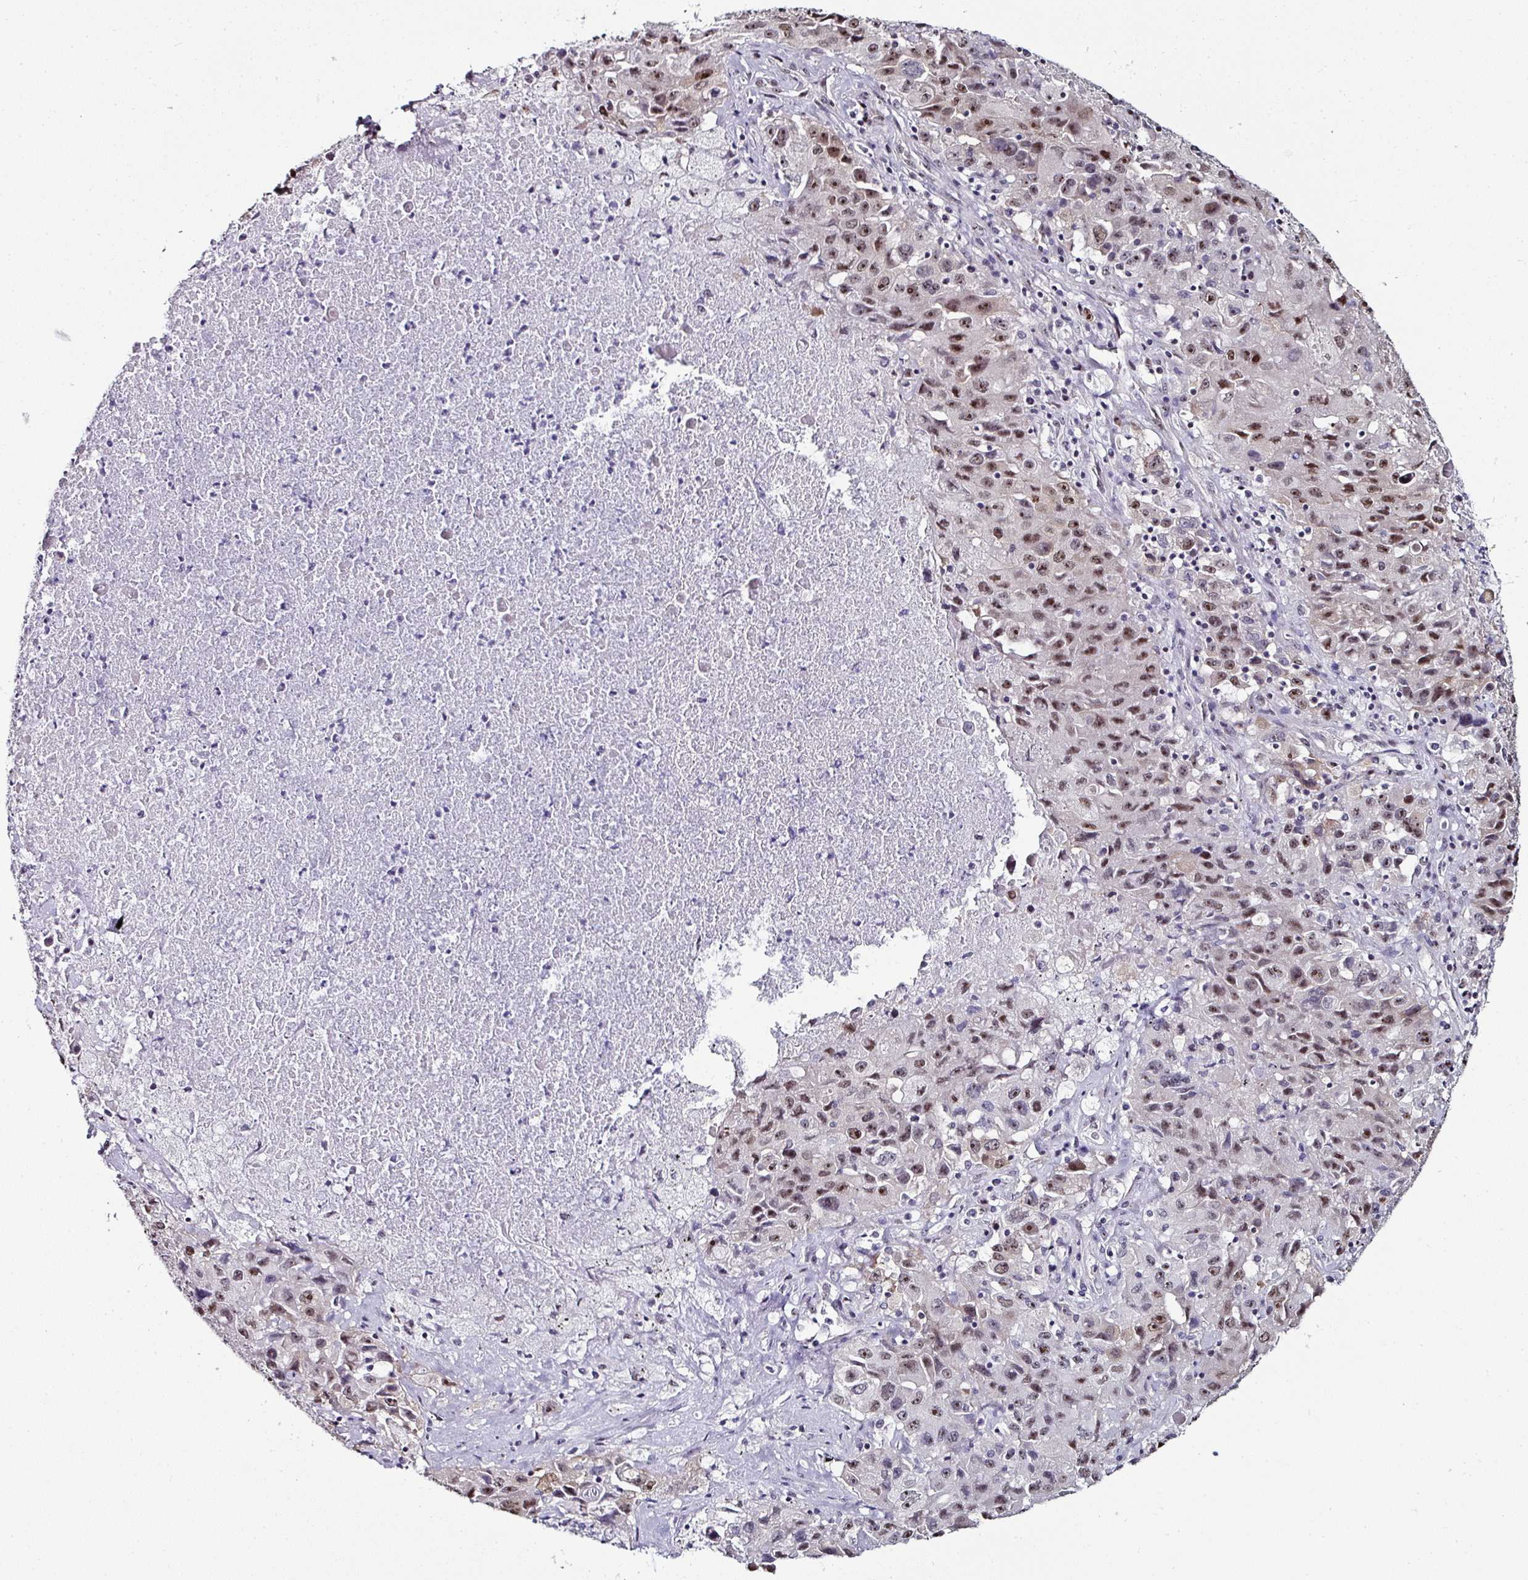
{"staining": {"intensity": "moderate", "quantity": ">75%", "location": "nuclear"}, "tissue": "lung cancer", "cell_type": "Tumor cells", "image_type": "cancer", "snomed": [{"axis": "morphology", "description": "Squamous cell carcinoma, NOS"}, {"axis": "topography", "description": "Lung"}], "caption": "IHC photomicrograph of neoplastic tissue: human squamous cell carcinoma (lung) stained using immunohistochemistry shows medium levels of moderate protein expression localized specifically in the nuclear of tumor cells, appearing as a nuclear brown color.", "gene": "NACC2", "patient": {"sex": "male", "age": 63}}